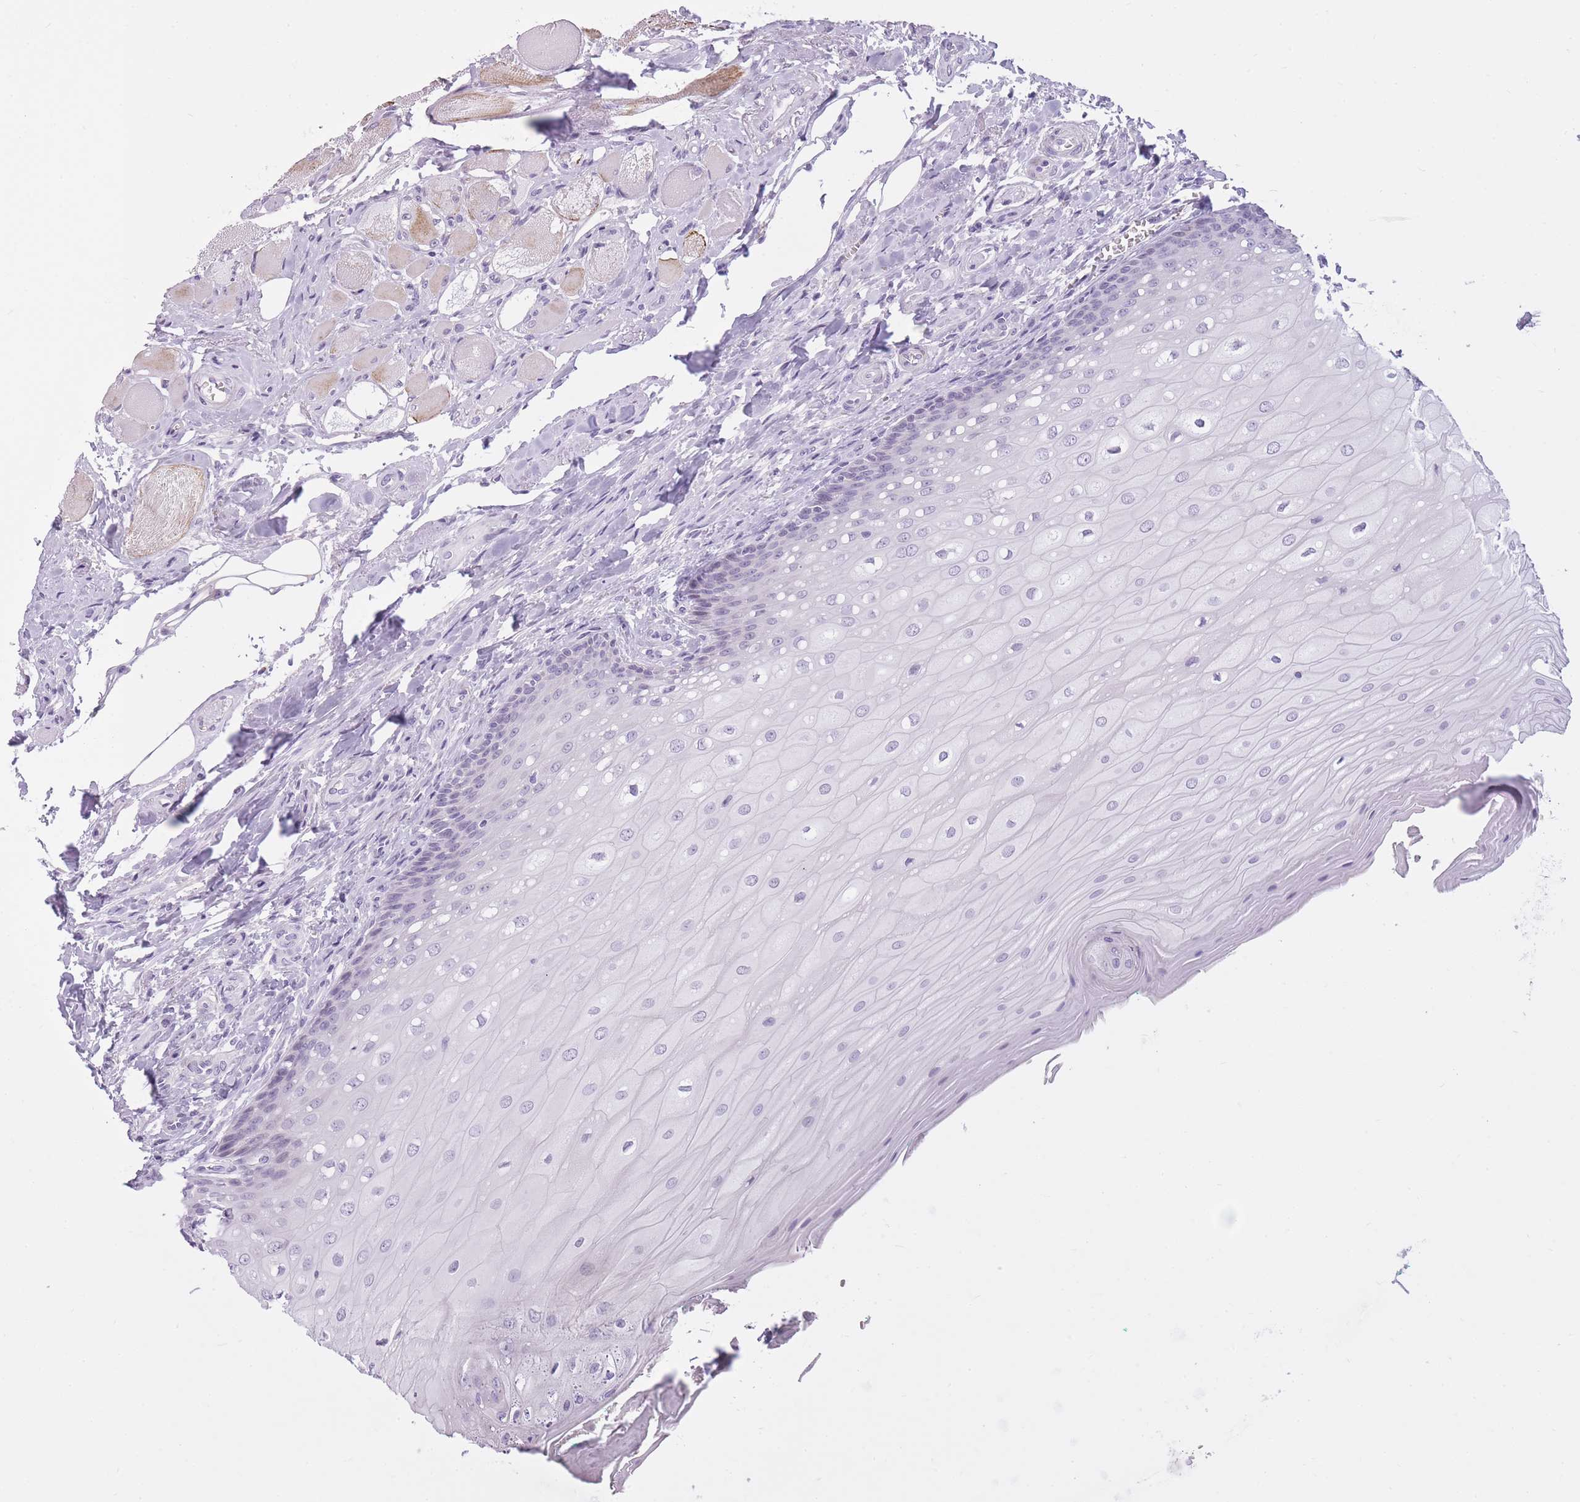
{"staining": {"intensity": "weak", "quantity": "<25%", "location": "nuclear"}, "tissue": "oral mucosa", "cell_type": "Squamous epithelial cells", "image_type": "normal", "snomed": [{"axis": "morphology", "description": "Normal tissue, NOS"}, {"axis": "morphology", "description": "Squamous cell carcinoma, NOS"}, {"axis": "topography", "description": "Oral tissue"}, {"axis": "topography", "description": "Tounge, NOS"}, {"axis": "topography", "description": "Head-Neck"}], "caption": "This is a histopathology image of IHC staining of normal oral mucosa, which shows no positivity in squamous epithelial cells.", "gene": "GOLGA6A", "patient": {"sex": "male", "age": 79}}